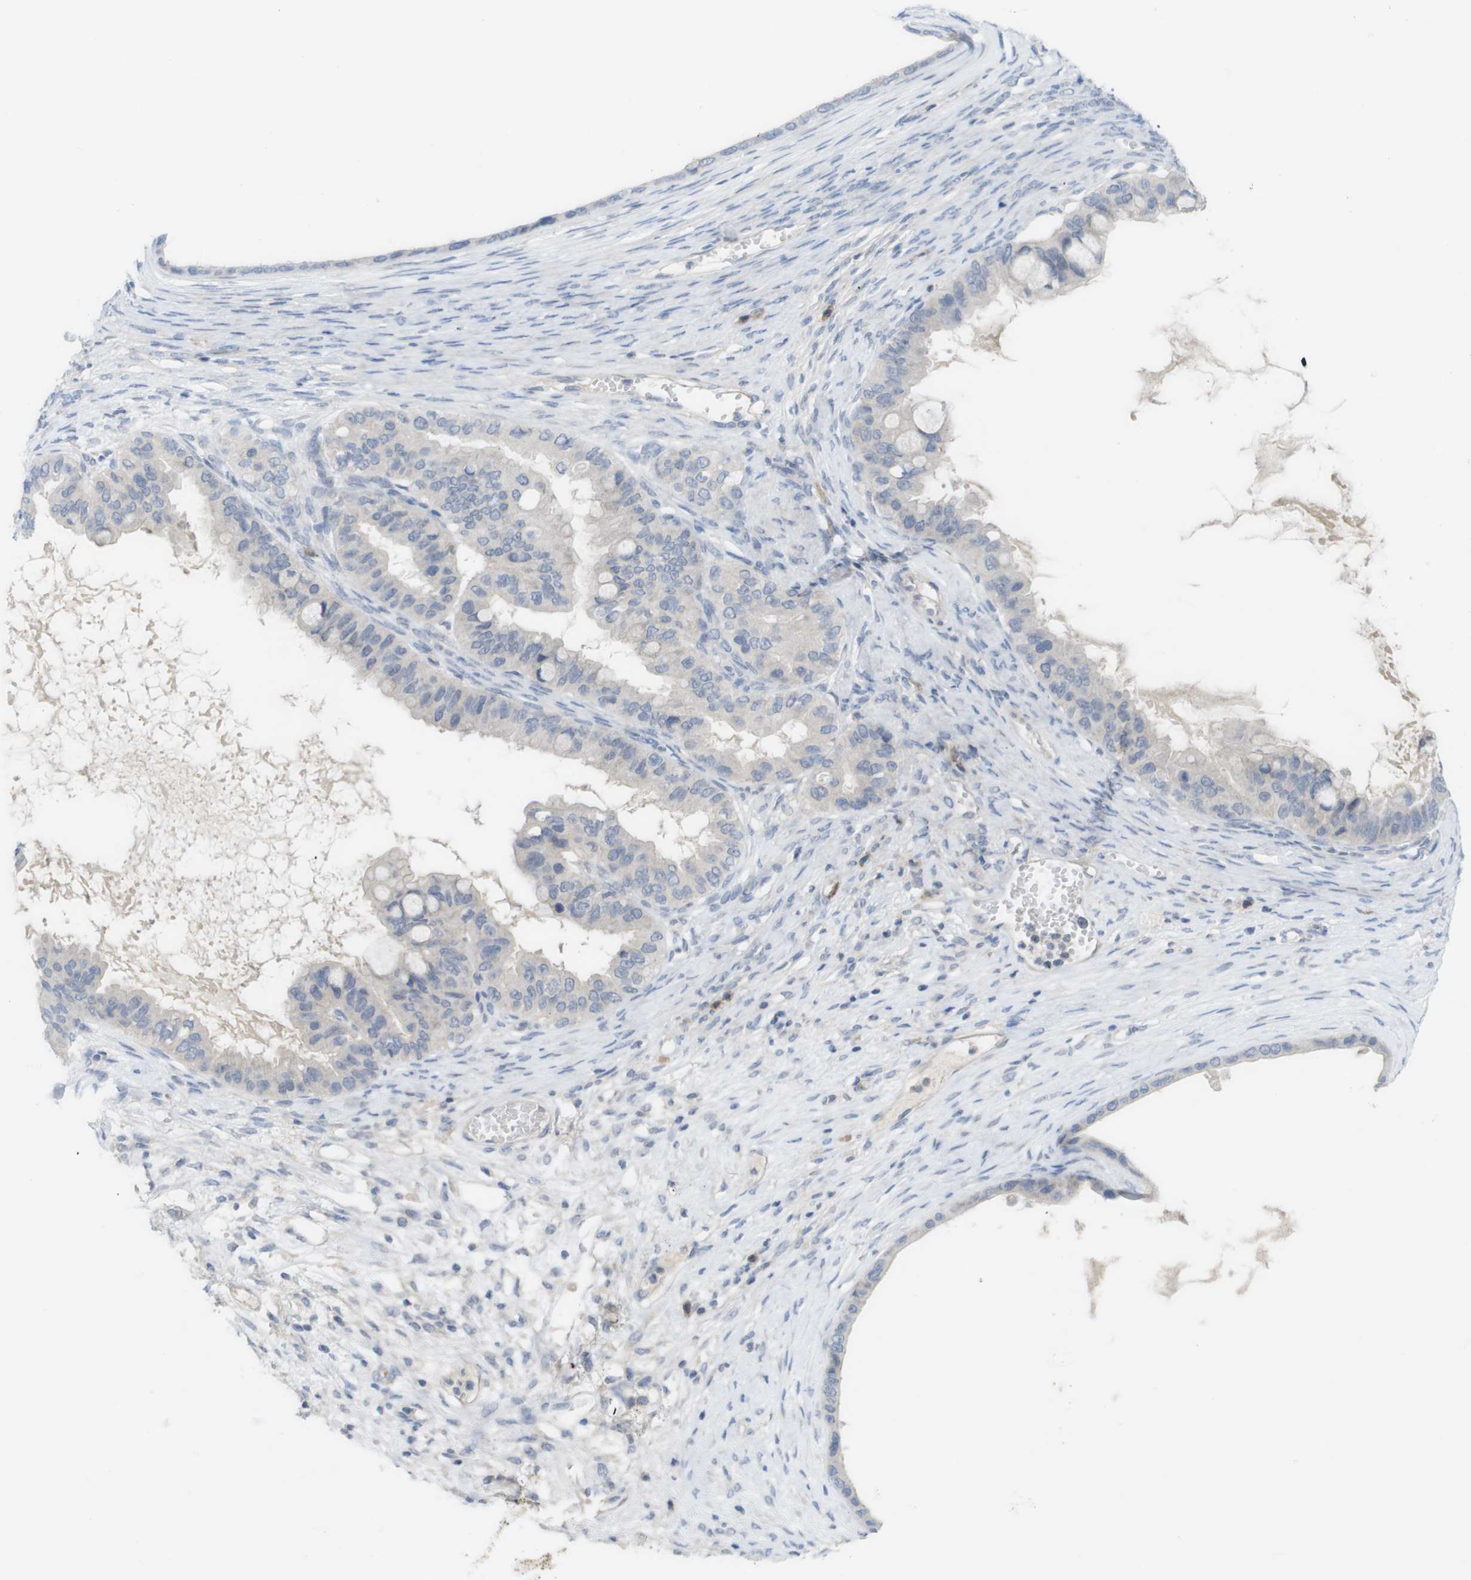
{"staining": {"intensity": "negative", "quantity": "none", "location": "none"}, "tissue": "ovarian cancer", "cell_type": "Tumor cells", "image_type": "cancer", "snomed": [{"axis": "morphology", "description": "Cystadenocarcinoma, mucinous, NOS"}, {"axis": "topography", "description": "Ovary"}], "caption": "Ovarian cancer (mucinous cystadenocarcinoma) was stained to show a protein in brown. There is no significant expression in tumor cells. The staining is performed using DAB (3,3'-diaminobenzidine) brown chromogen with nuclei counter-stained in using hematoxylin.", "gene": "SLAMF7", "patient": {"sex": "female", "age": 80}}